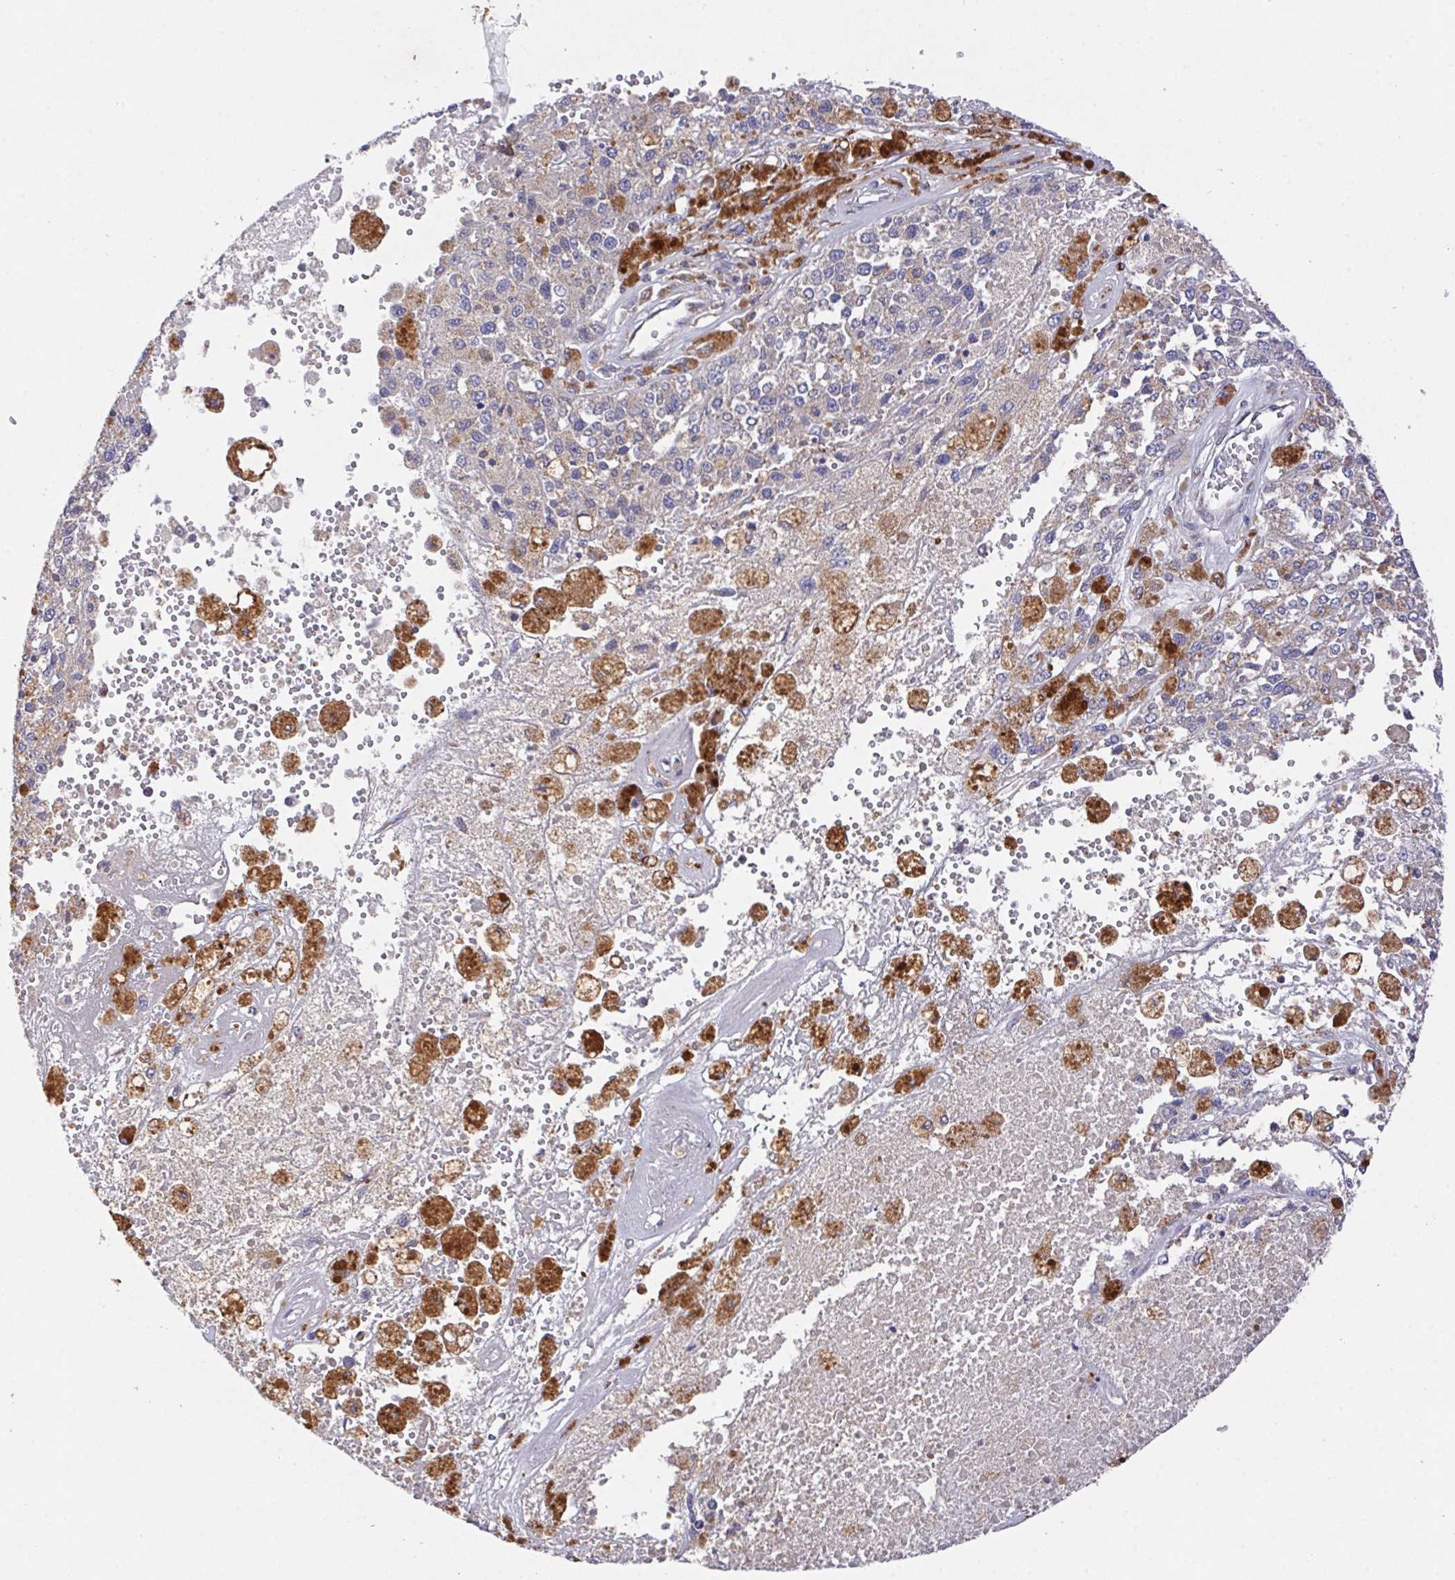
{"staining": {"intensity": "negative", "quantity": "none", "location": "none"}, "tissue": "melanoma", "cell_type": "Tumor cells", "image_type": "cancer", "snomed": [{"axis": "morphology", "description": "Malignant melanoma, Metastatic site"}, {"axis": "topography", "description": "Lymph node"}], "caption": "Immunohistochemistry (IHC) of human malignant melanoma (metastatic site) reveals no staining in tumor cells.", "gene": "FAM241A", "patient": {"sex": "female", "age": 64}}